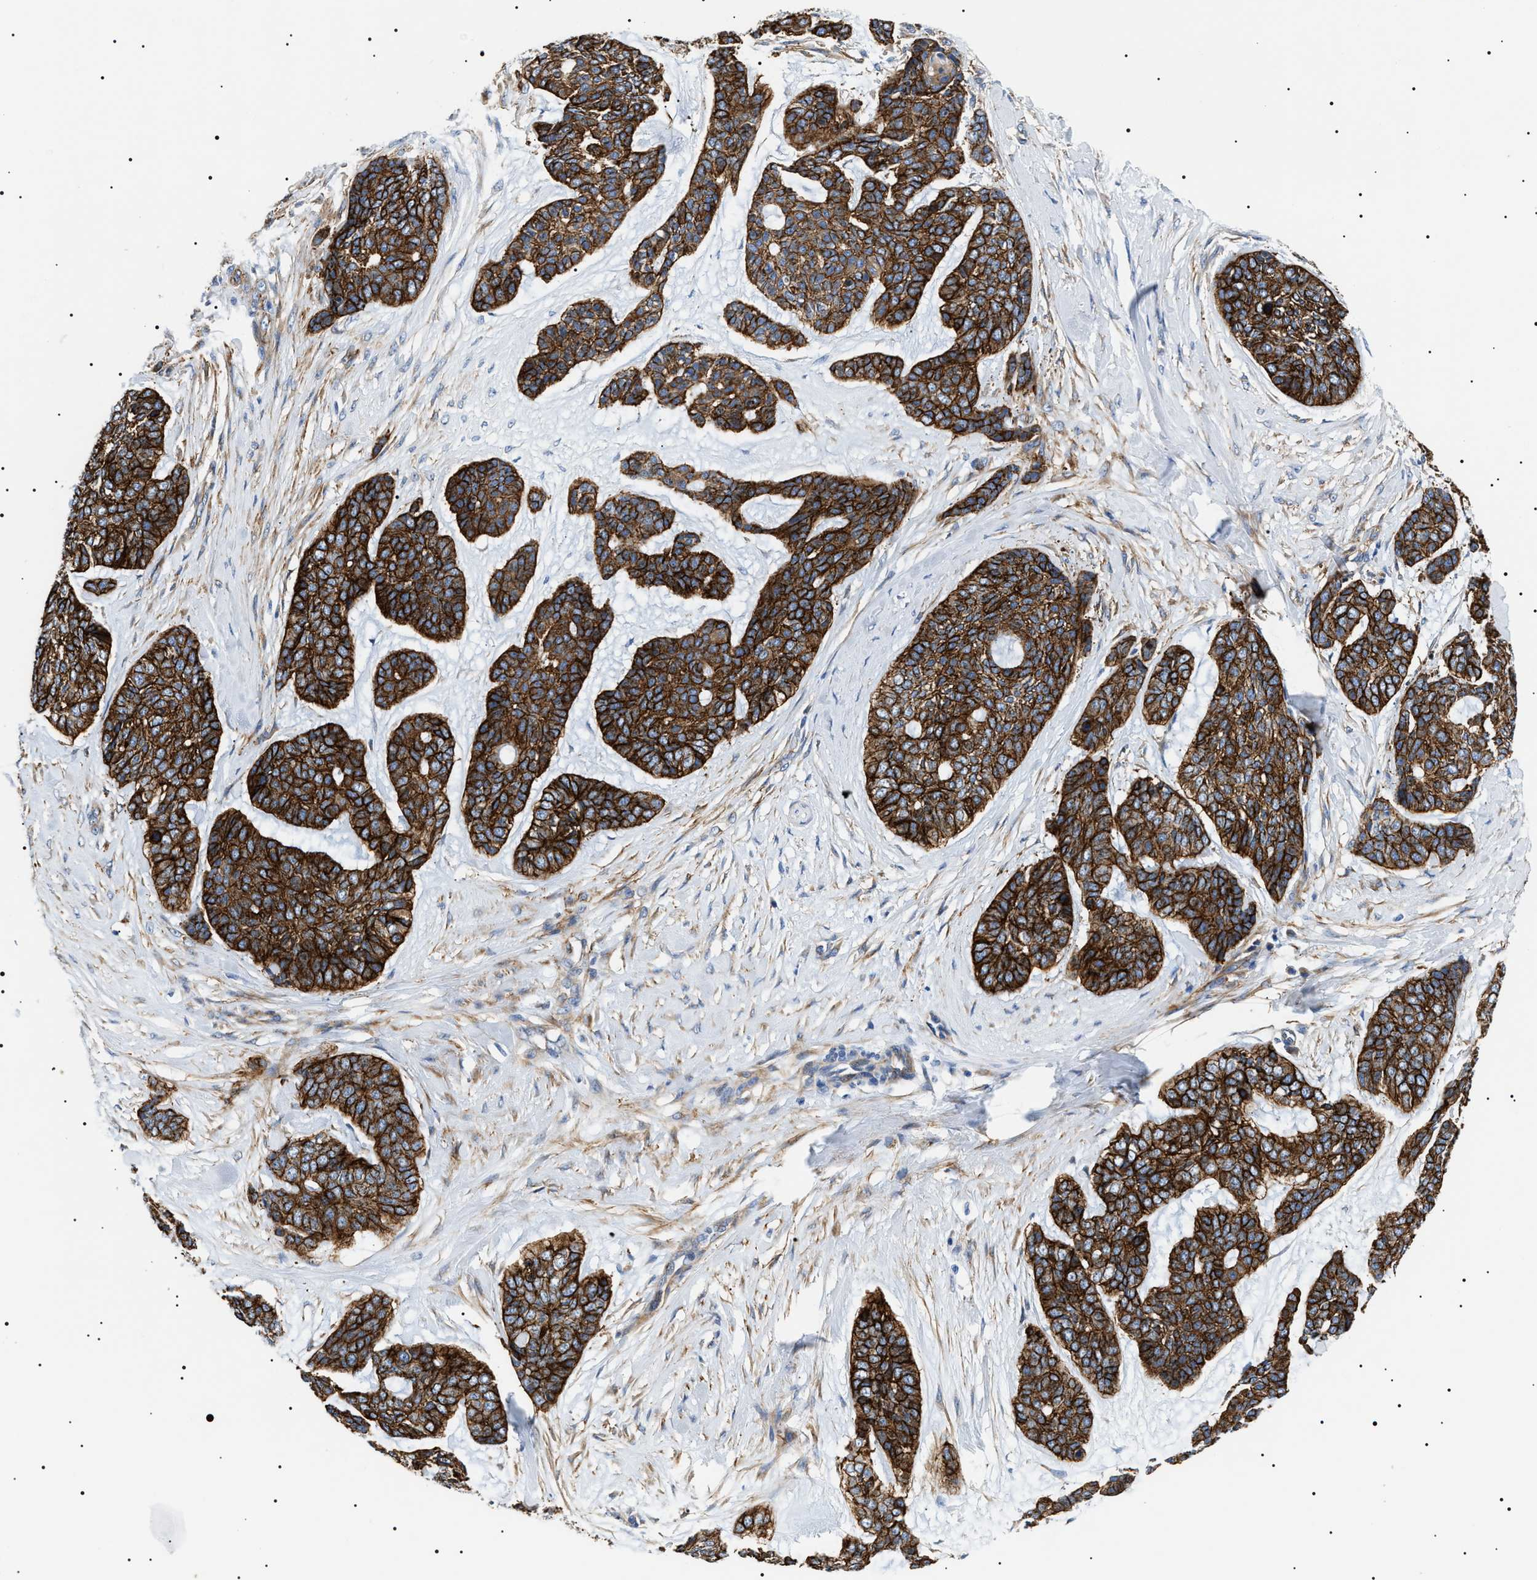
{"staining": {"intensity": "strong", "quantity": ">75%", "location": "cytoplasmic/membranous"}, "tissue": "skin cancer", "cell_type": "Tumor cells", "image_type": "cancer", "snomed": [{"axis": "morphology", "description": "Basal cell carcinoma"}, {"axis": "topography", "description": "Skin"}], "caption": "Approximately >75% of tumor cells in skin cancer display strong cytoplasmic/membranous protein expression as visualized by brown immunohistochemical staining.", "gene": "TMEM222", "patient": {"sex": "female", "age": 64}}